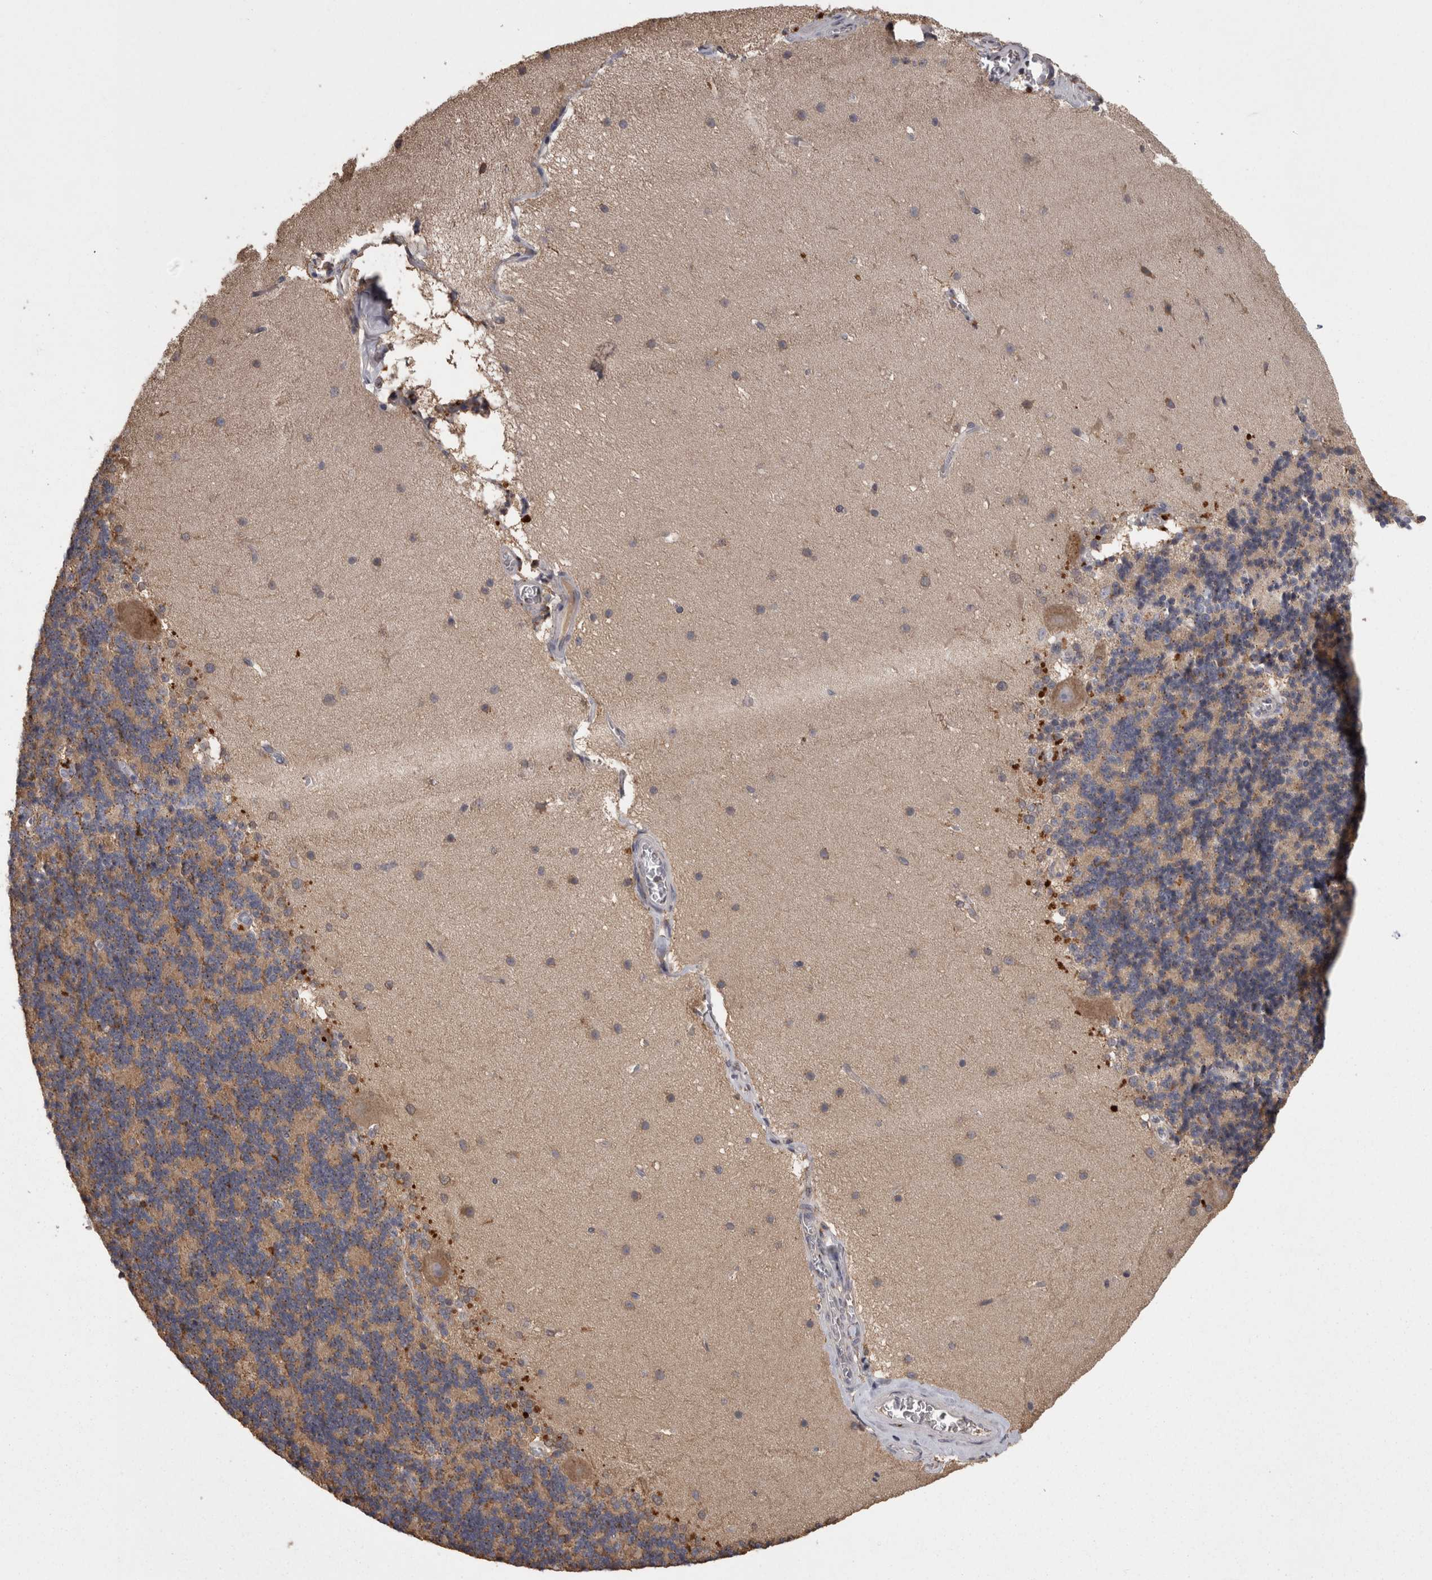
{"staining": {"intensity": "moderate", "quantity": "25%-75%", "location": "cytoplasmic/membranous"}, "tissue": "cerebellum", "cell_type": "Cells in granular layer", "image_type": "normal", "snomed": [{"axis": "morphology", "description": "Normal tissue, NOS"}, {"axis": "topography", "description": "Cerebellum"}], "caption": "Cells in granular layer reveal moderate cytoplasmic/membranous staining in about 25%-75% of cells in unremarkable cerebellum.", "gene": "PCM1", "patient": {"sex": "female", "age": 19}}